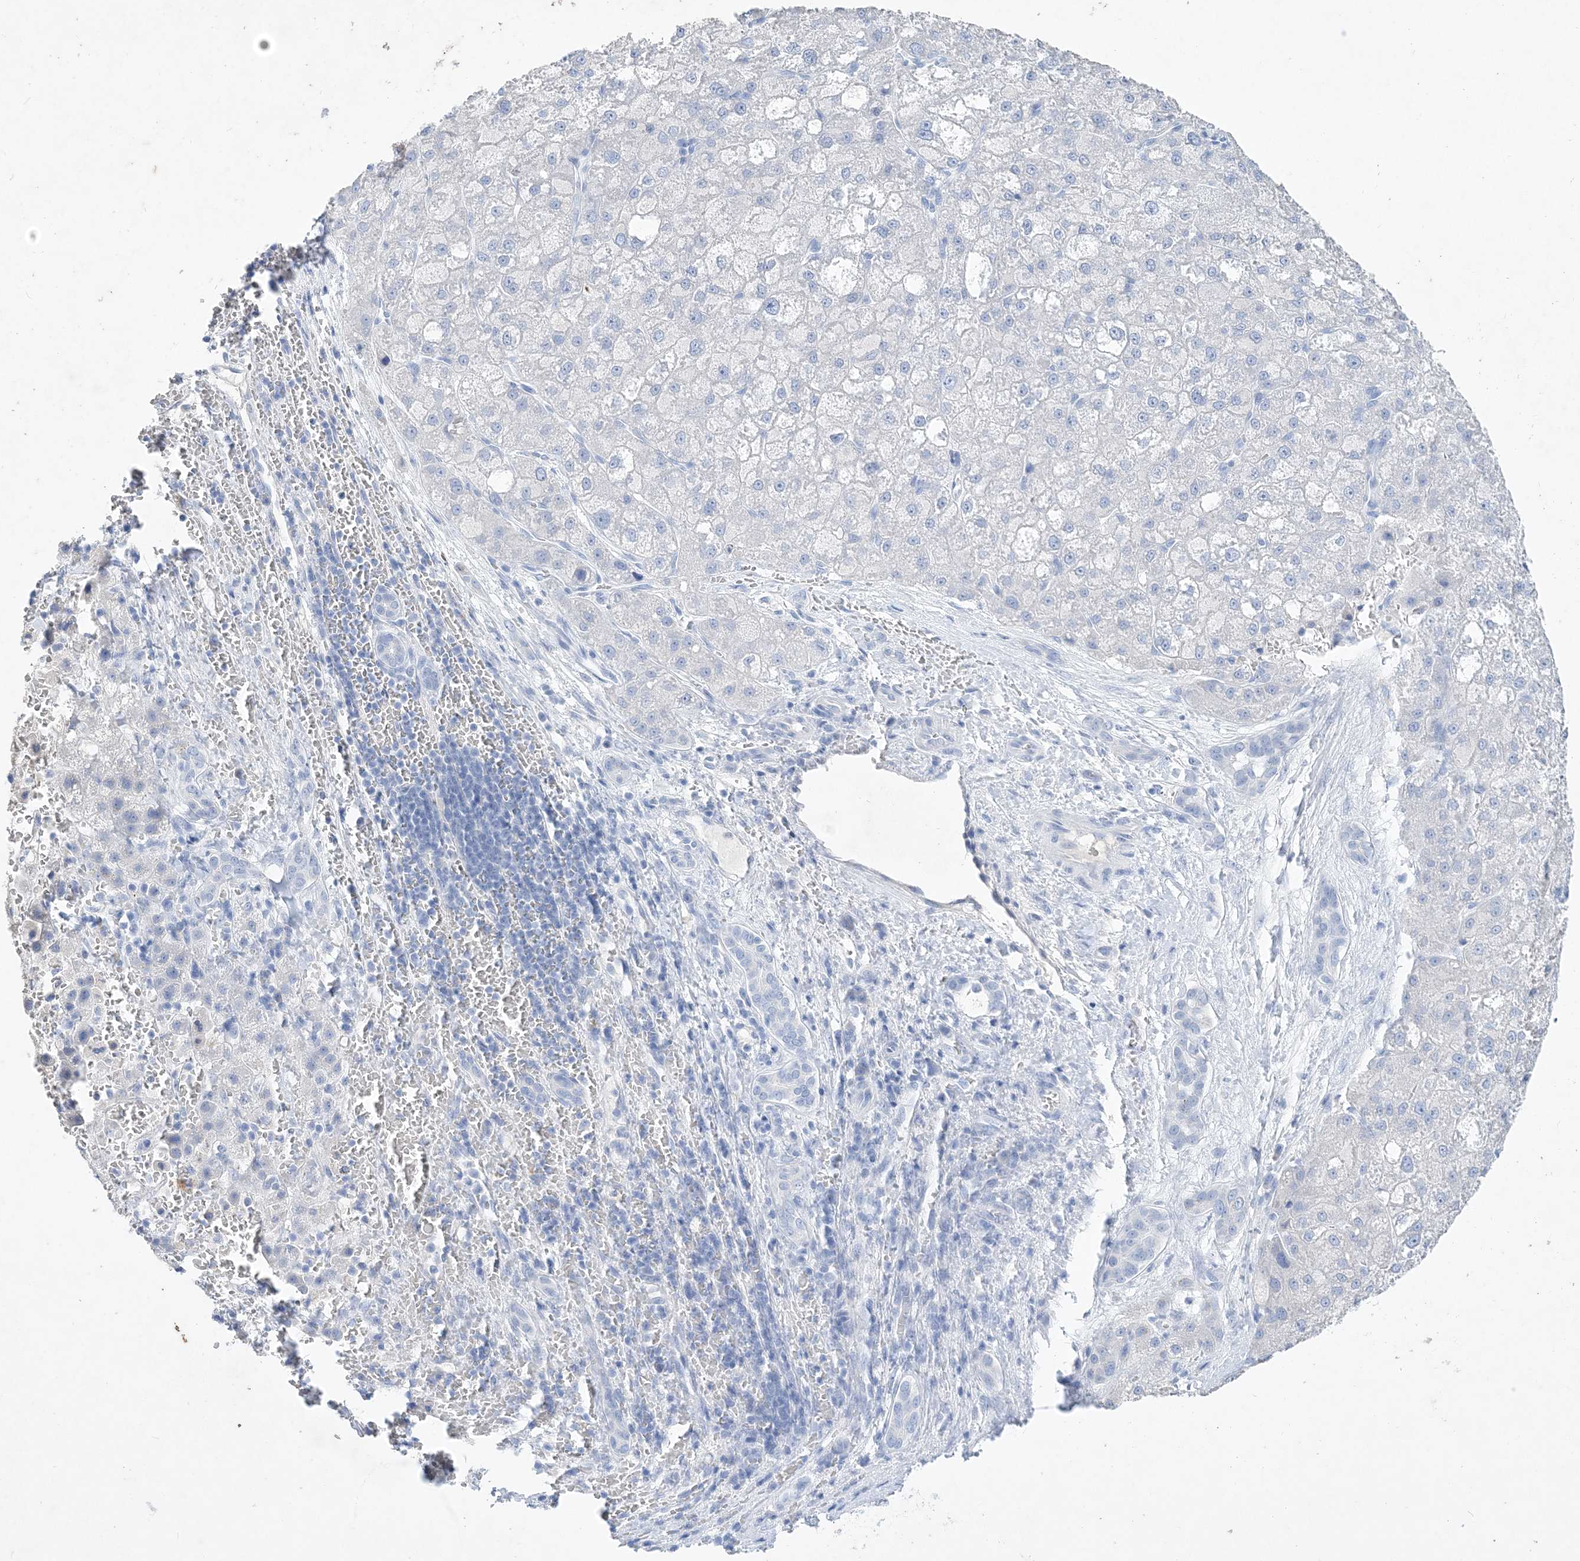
{"staining": {"intensity": "negative", "quantity": "none", "location": "none"}, "tissue": "liver cancer", "cell_type": "Tumor cells", "image_type": "cancer", "snomed": [{"axis": "morphology", "description": "Carcinoma, Hepatocellular, NOS"}, {"axis": "topography", "description": "Liver"}], "caption": "Liver hepatocellular carcinoma stained for a protein using IHC shows no staining tumor cells.", "gene": "COPS8", "patient": {"sex": "male", "age": 57}}